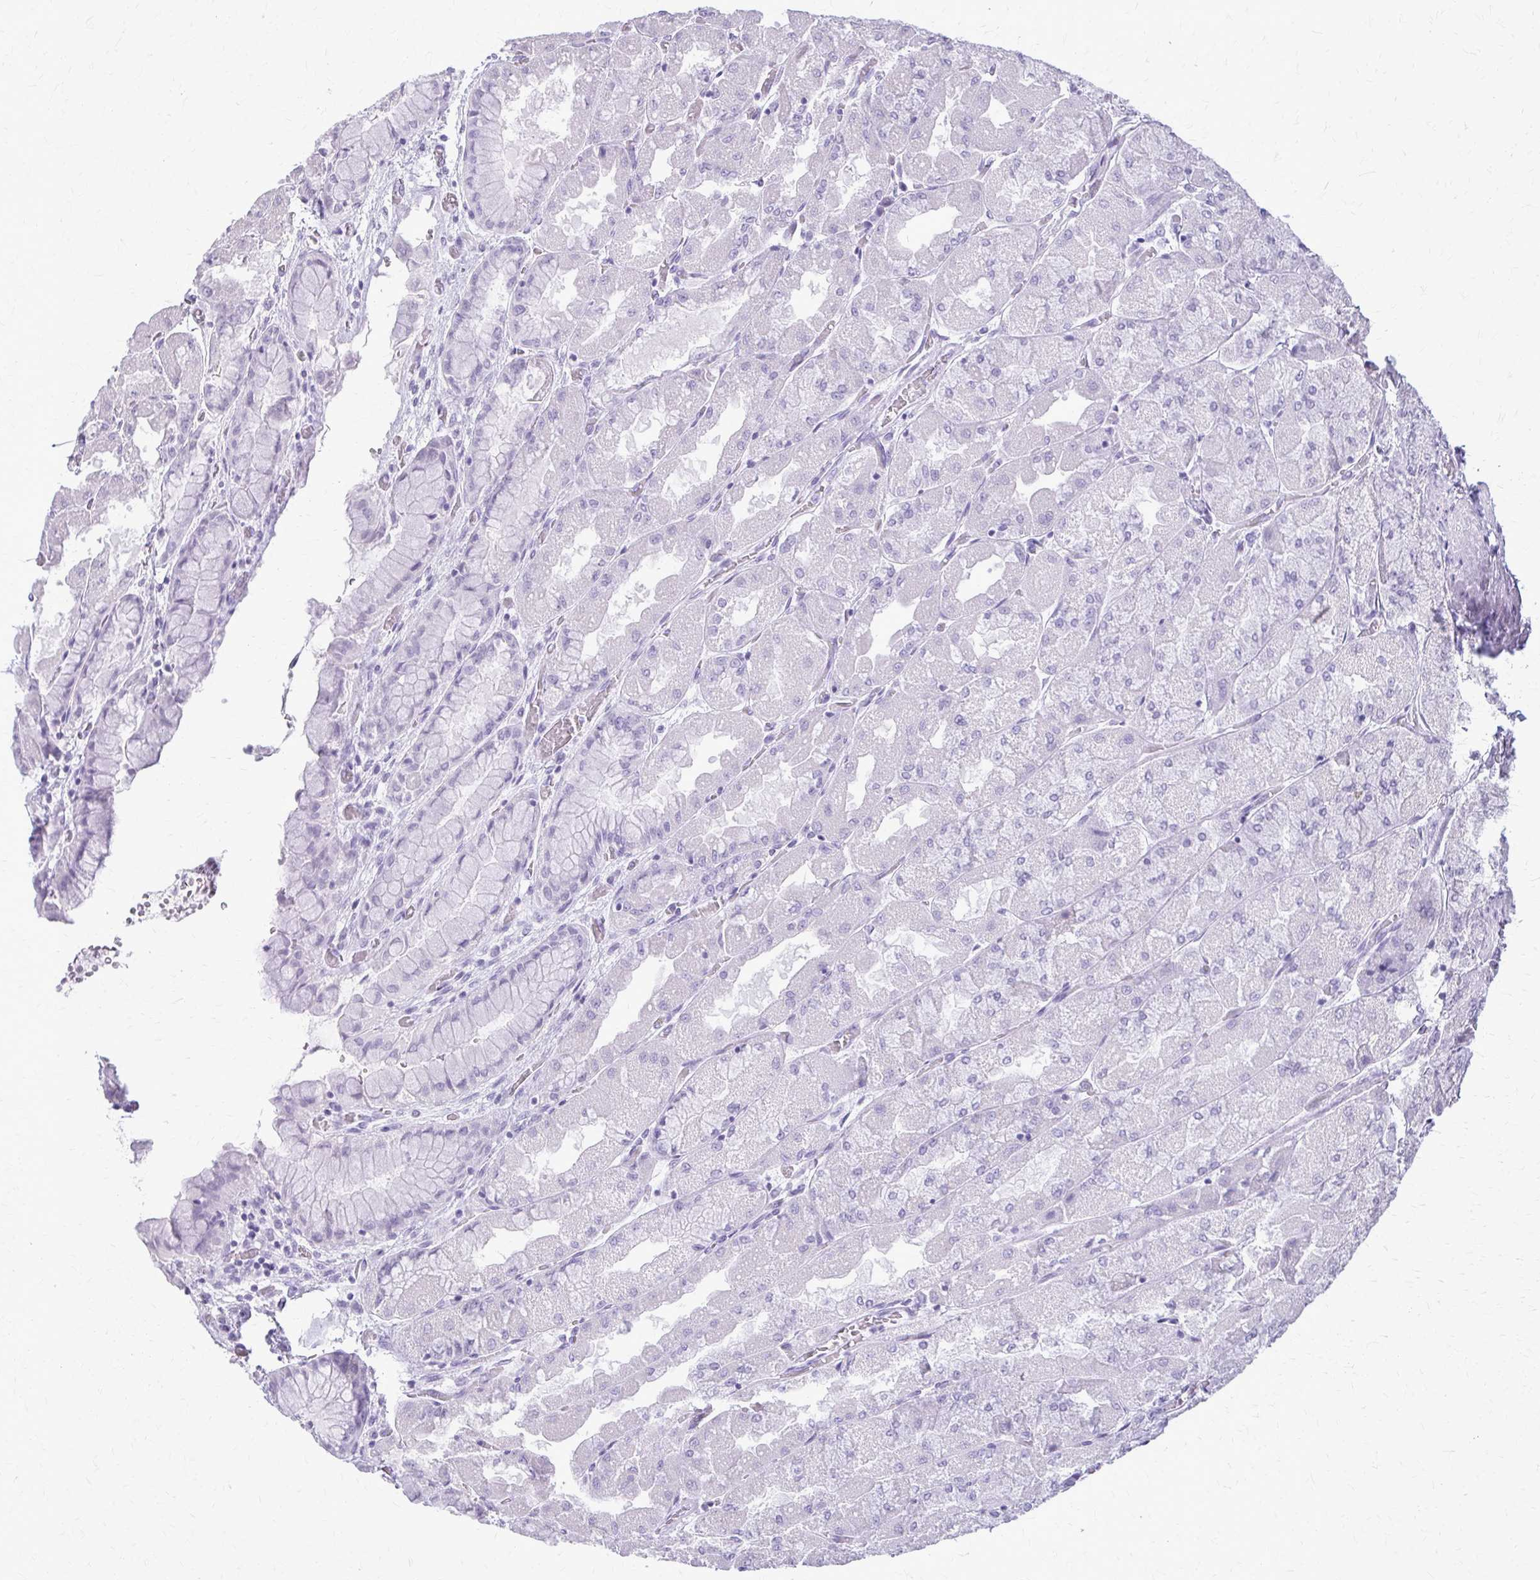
{"staining": {"intensity": "negative", "quantity": "none", "location": "none"}, "tissue": "stomach", "cell_type": "Glandular cells", "image_type": "normal", "snomed": [{"axis": "morphology", "description": "Normal tissue, NOS"}, {"axis": "topography", "description": "Stomach"}], "caption": "The immunohistochemistry (IHC) image has no significant positivity in glandular cells of stomach.", "gene": "KRT5", "patient": {"sex": "female", "age": 61}}